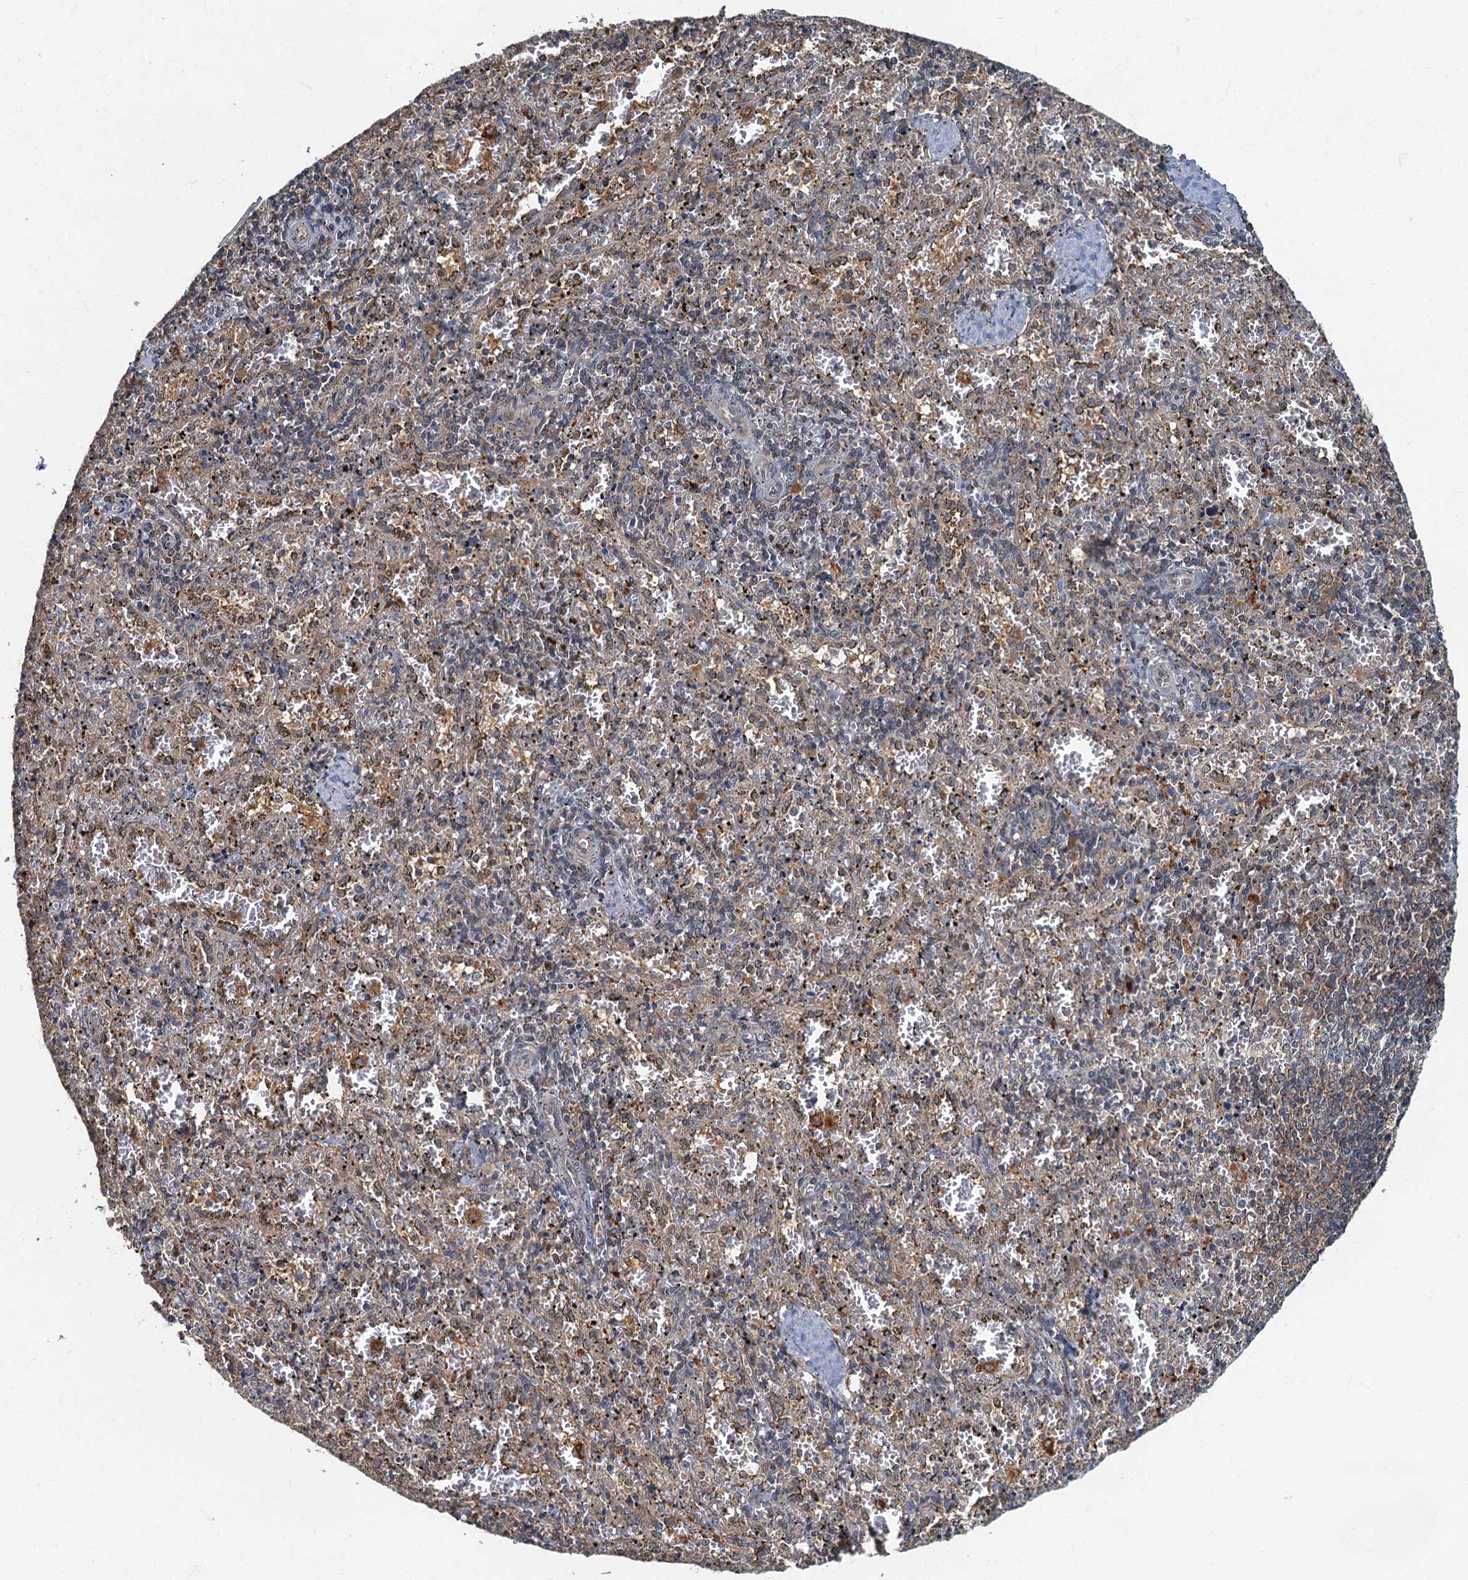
{"staining": {"intensity": "moderate", "quantity": "<25%", "location": "cytoplasmic/membranous"}, "tissue": "spleen", "cell_type": "Cells in red pulp", "image_type": "normal", "snomed": [{"axis": "morphology", "description": "Normal tissue, NOS"}, {"axis": "topography", "description": "Spleen"}], "caption": "An IHC micrograph of benign tissue is shown. Protein staining in brown highlights moderate cytoplasmic/membranous positivity in spleen within cells in red pulp.", "gene": "WDCP", "patient": {"sex": "male", "age": 11}}